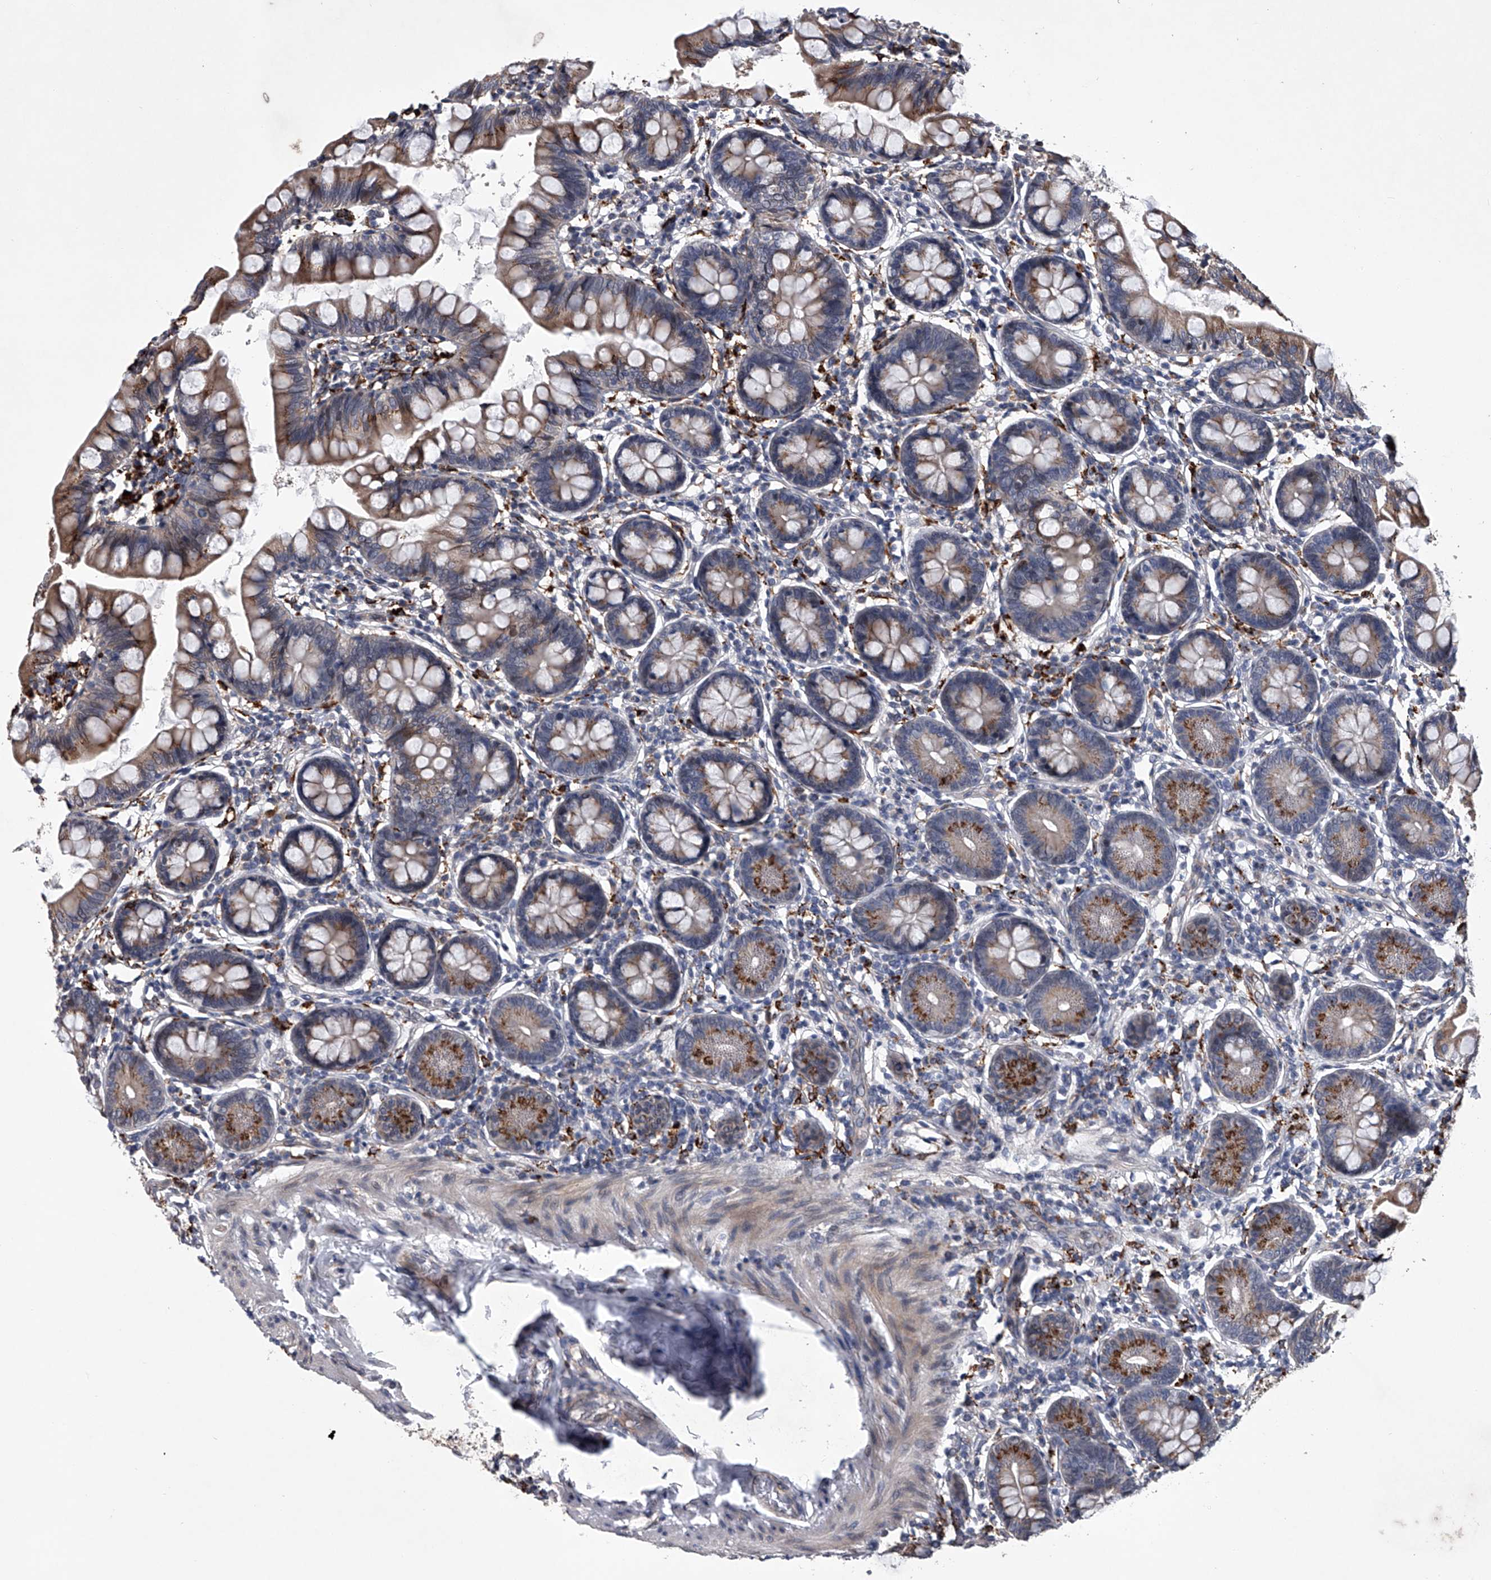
{"staining": {"intensity": "moderate", "quantity": ">75%", "location": "cytoplasmic/membranous"}, "tissue": "small intestine", "cell_type": "Glandular cells", "image_type": "normal", "snomed": [{"axis": "morphology", "description": "Normal tissue, NOS"}, {"axis": "topography", "description": "Small intestine"}], "caption": "The micrograph displays immunohistochemical staining of unremarkable small intestine. There is moderate cytoplasmic/membranous positivity is seen in about >75% of glandular cells.", "gene": "TRIM8", "patient": {"sex": "male", "age": 7}}